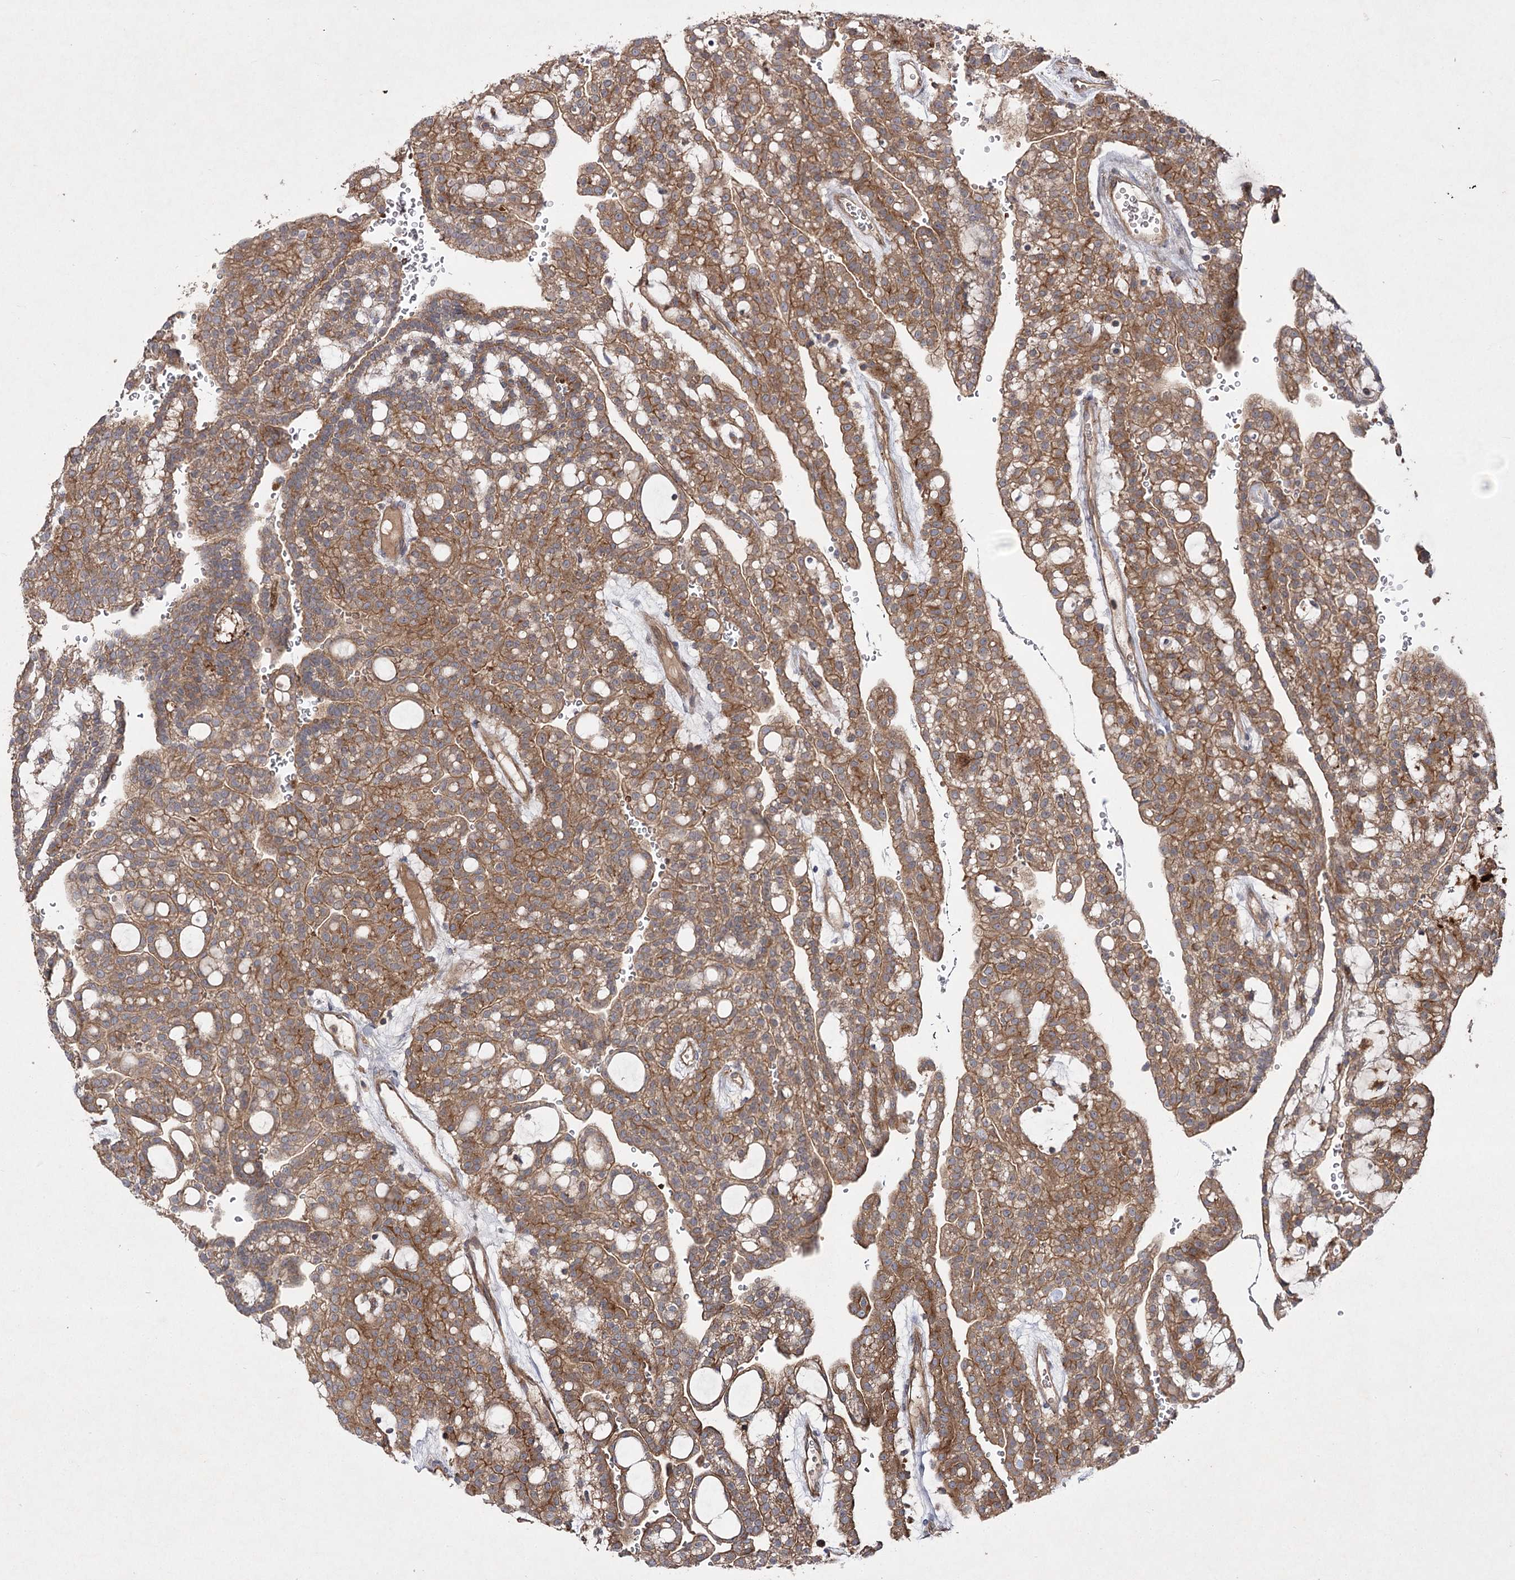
{"staining": {"intensity": "moderate", "quantity": ">75%", "location": "cytoplasmic/membranous"}, "tissue": "renal cancer", "cell_type": "Tumor cells", "image_type": "cancer", "snomed": [{"axis": "morphology", "description": "Adenocarcinoma, NOS"}, {"axis": "topography", "description": "Kidney"}], "caption": "Renal cancer stained with a brown dye shows moderate cytoplasmic/membranous positive expression in approximately >75% of tumor cells.", "gene": "KIAA0825", "patient": {"sex": "male", "age": 63}}